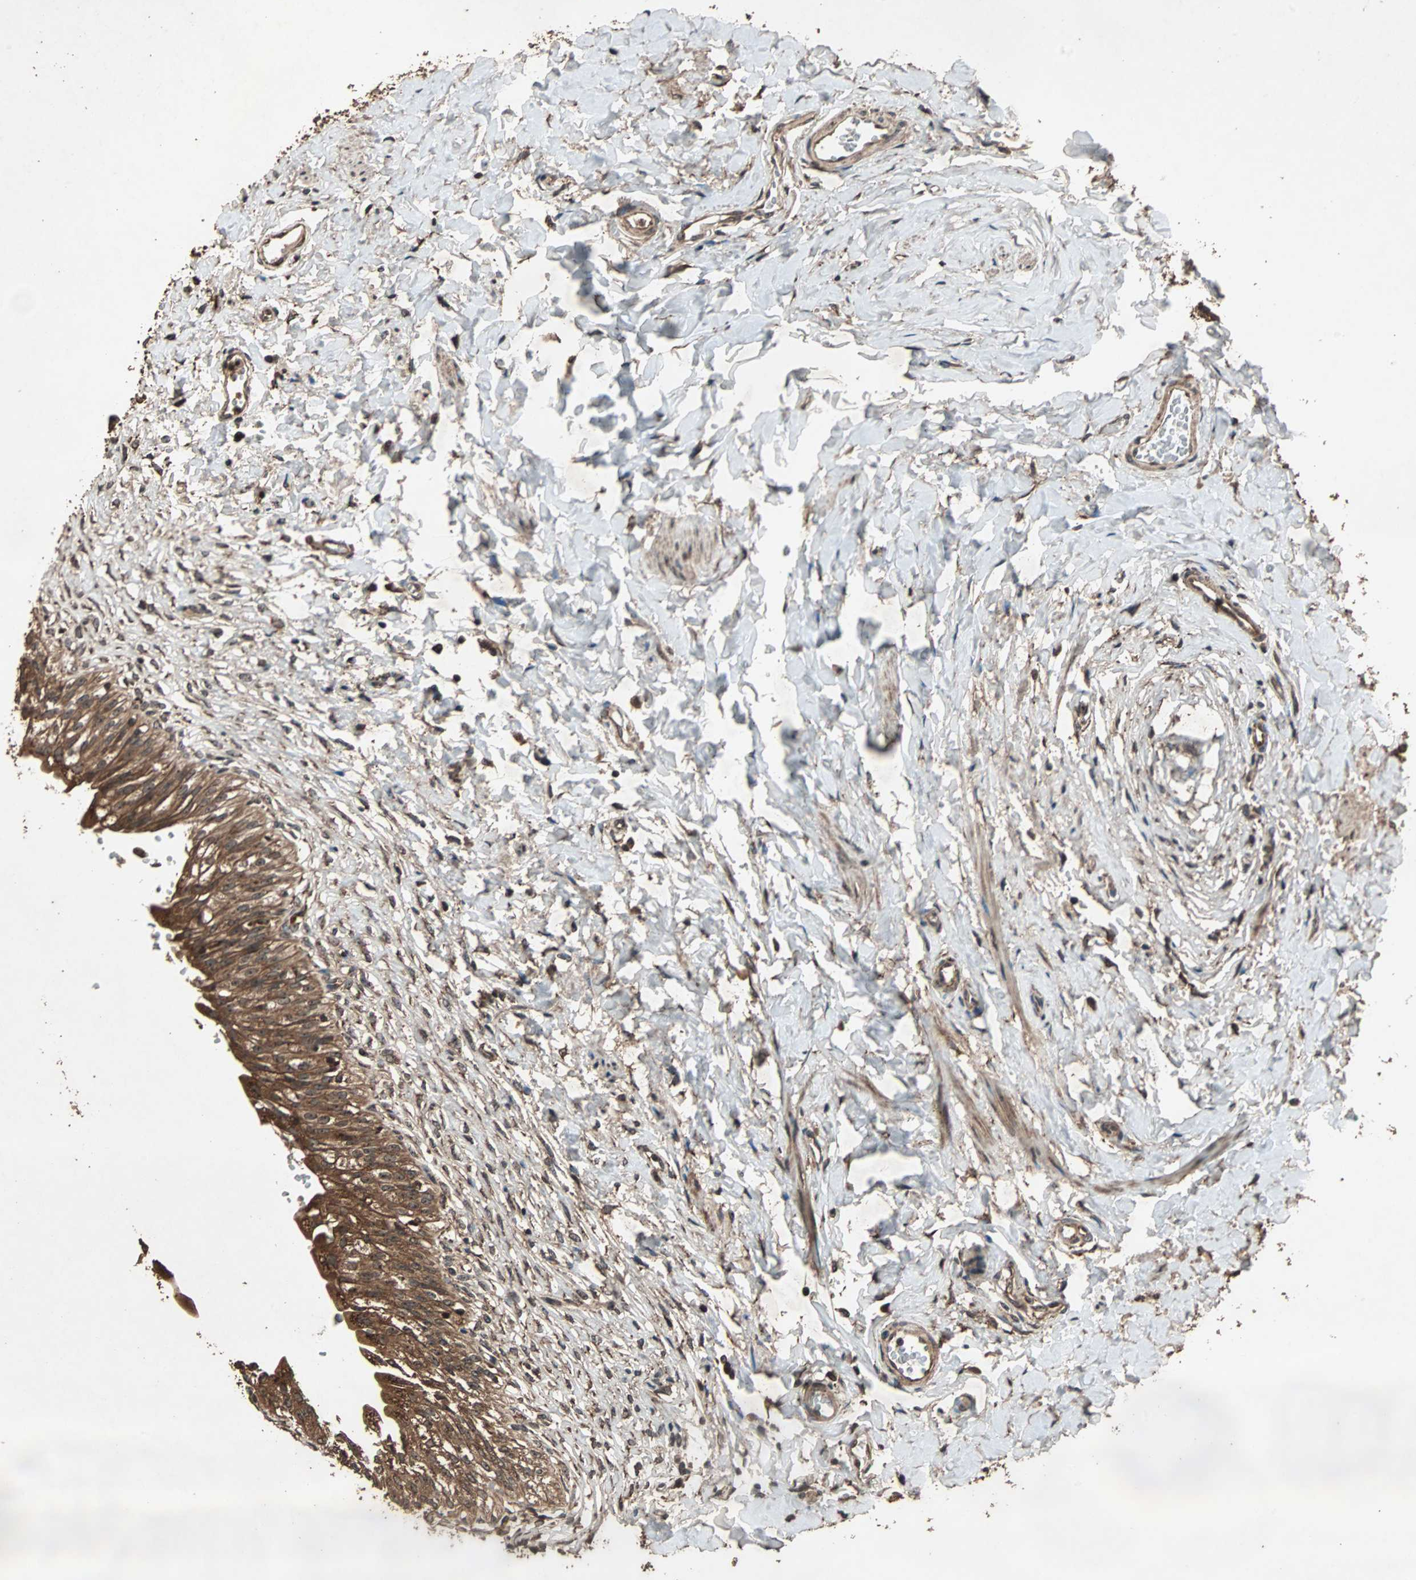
{"staining": {"intensity": "strong", "quantity": ">75%", "location": "cytoplasmic/membranous"}, "tissue": "urinary bladder", "cell_type": "Urothelial cells", "image_type": "normal", "snomed": [{"axis": "morphology", "description": "Normal tissue, NOS"}, {"axis": "morphology", "description": "Inflammation, NOS"}, {"axis": "topography", "description": "Urinary bladder"}], "caption": "An image showing strong cytoplasmic/membranous staining in approximately >75% of urothelial cells in unremarkable urinary bladder, as visualized by brown immunohistochemical staining.", "gene": "LAMTOR5", "patient": {"sex": "female", "age": 80}}